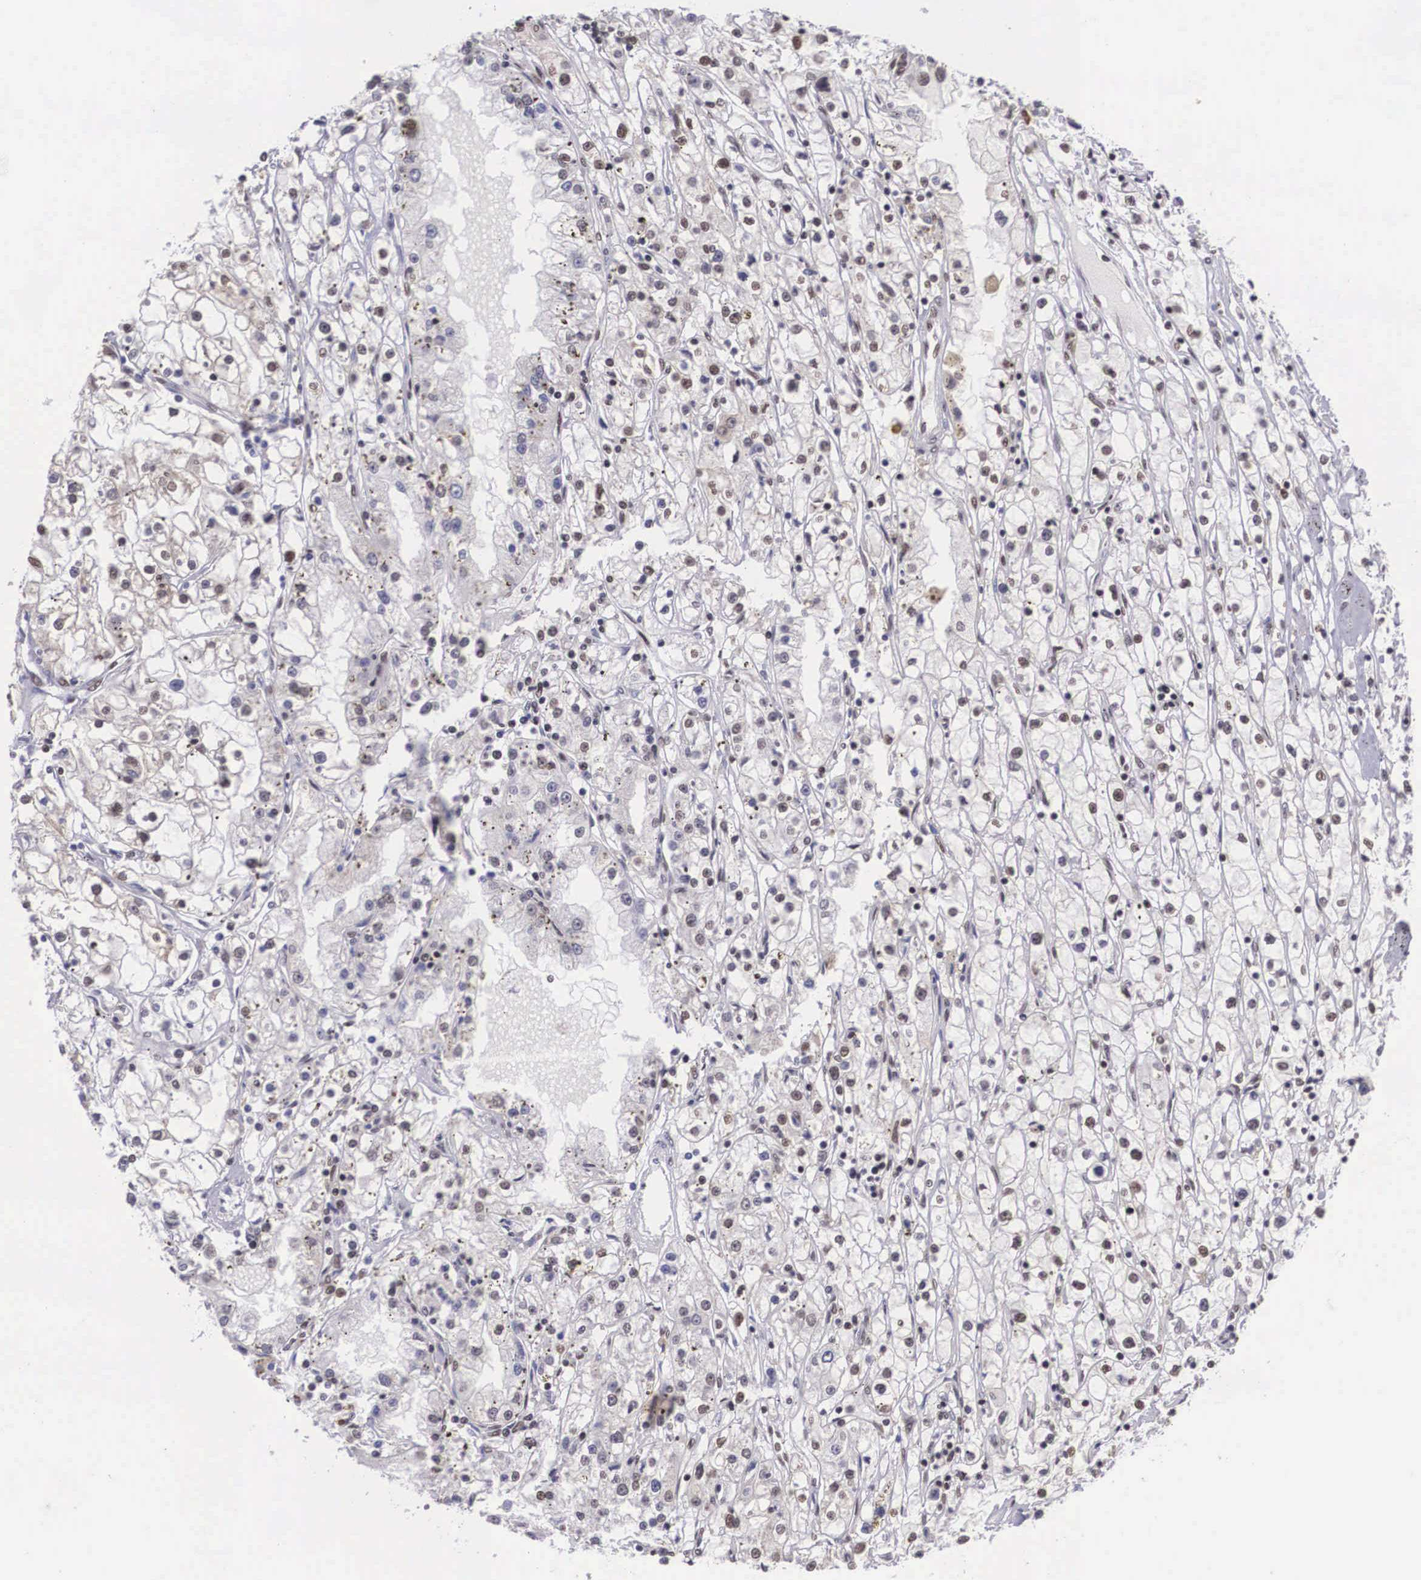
{"staining": {"intensity": "negative", "quantity": "none", "location": "none"}, "tissue": "renal cancer", "cell_type": "Tumor cells", "image_type": "cancer", "snomed": [{"axis": "morphology", "description": "Adenocarcinoma, NOS"}, {"axis": "topography", "description": "Kidney"}], "caption": "The micrograph reveals no staining of tumor cells in renal adenocarcinoma. The staining is performed using DAB (3,3'-diaminobenzidine) brown chromogen with nuclei counter-stained in using hematoxylin.", "gene": "SLC25A21", "patient": {"sex": "male", "age": 56}}